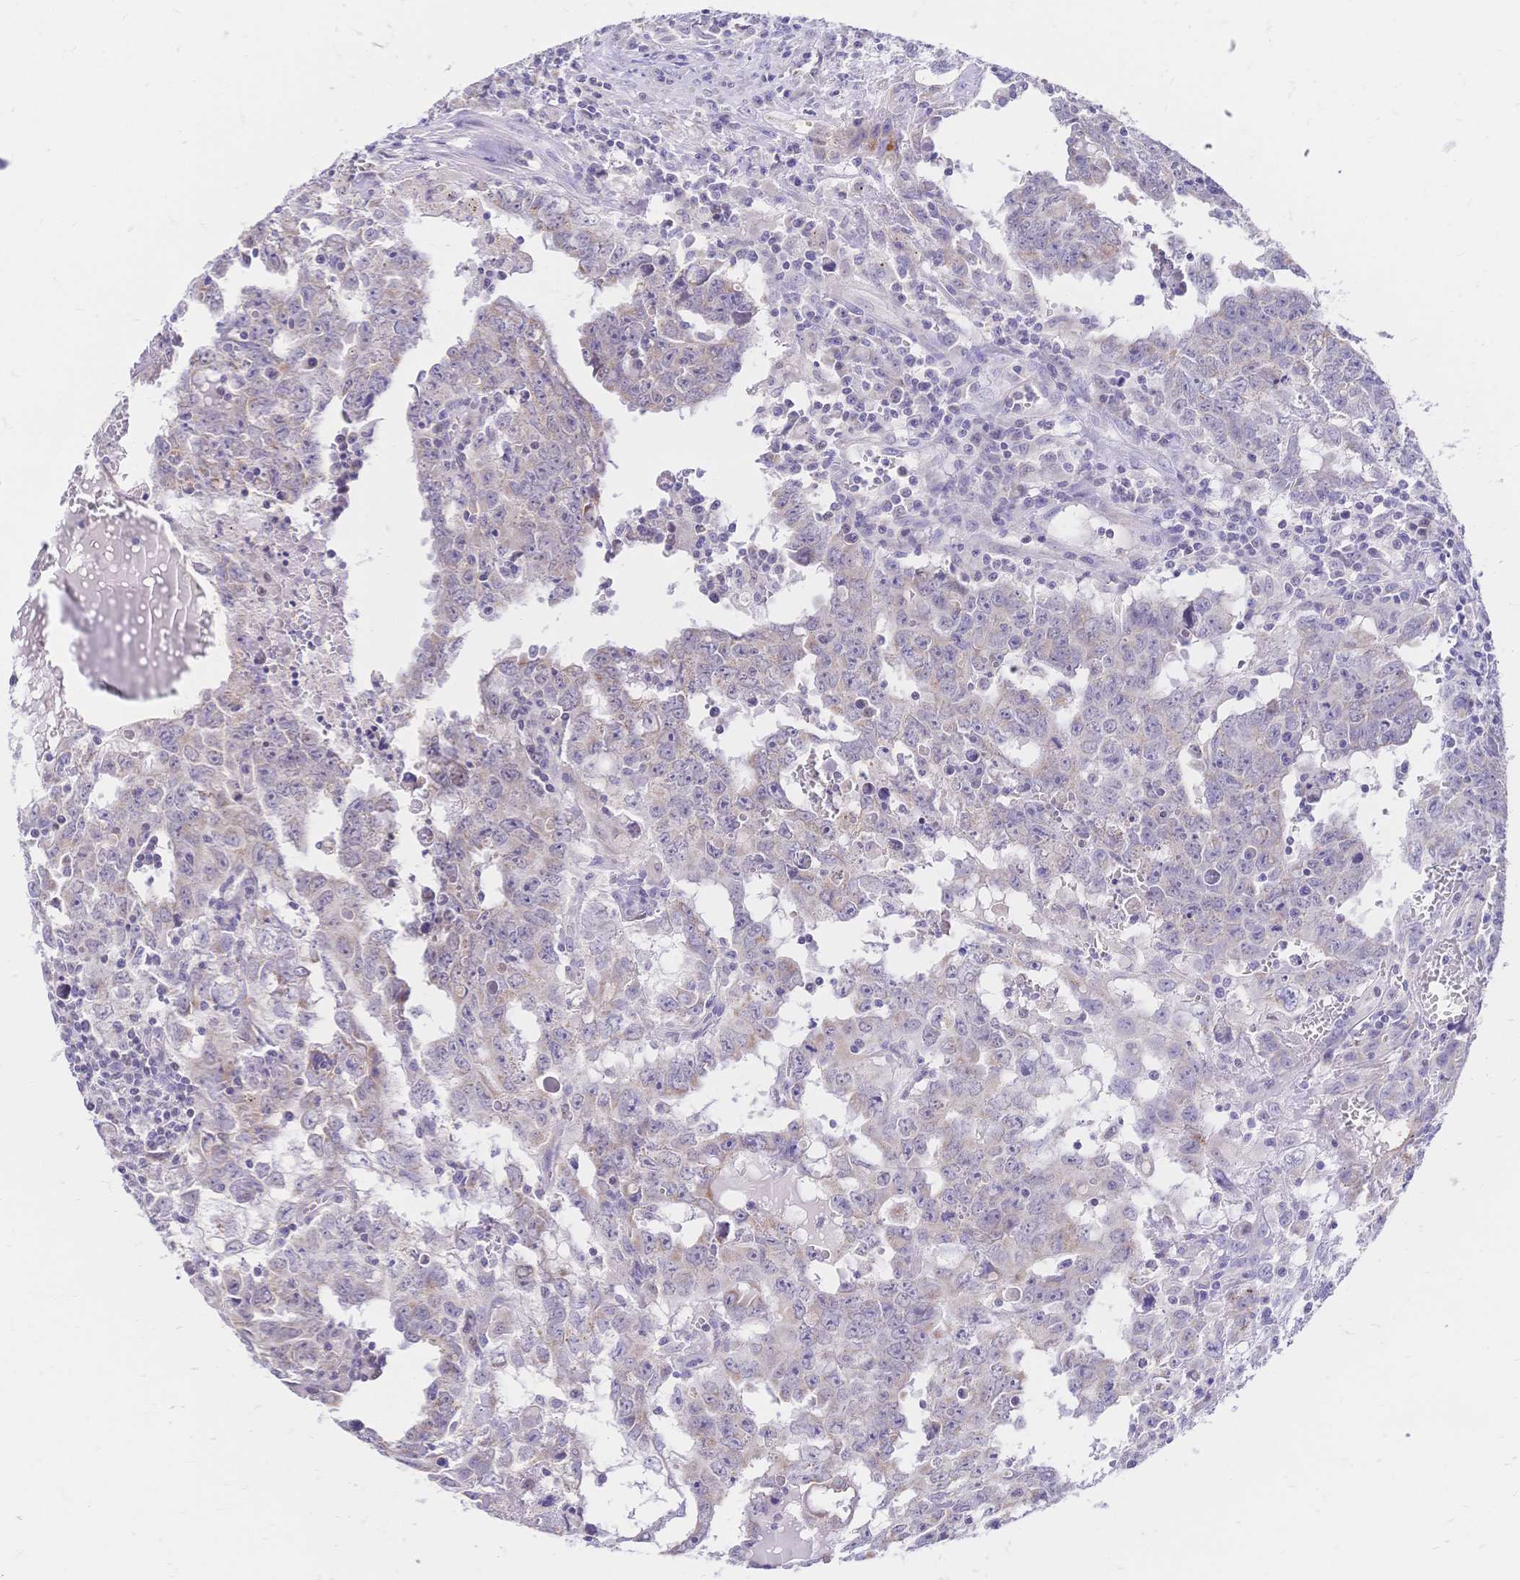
{"staining": {"intensity": "negative", "quantity": "none", "location": "none"}, "tissue": "testis cancer", "cell_type": "Tumor cells", "image_type": "cancer", "snomed": [{"axis": "morphology", "description": "Carcinoma, Embryonal, NOS"}, {"axis": "topography", "description": "Testis"}], "caption": "A high-resolution photomicrograph shows IHC staining of testis cancer, which exhibits no significant expression in tumor cells.", "gene": "CLEC18B", "patient": {"sex": "male", "age": 22}}